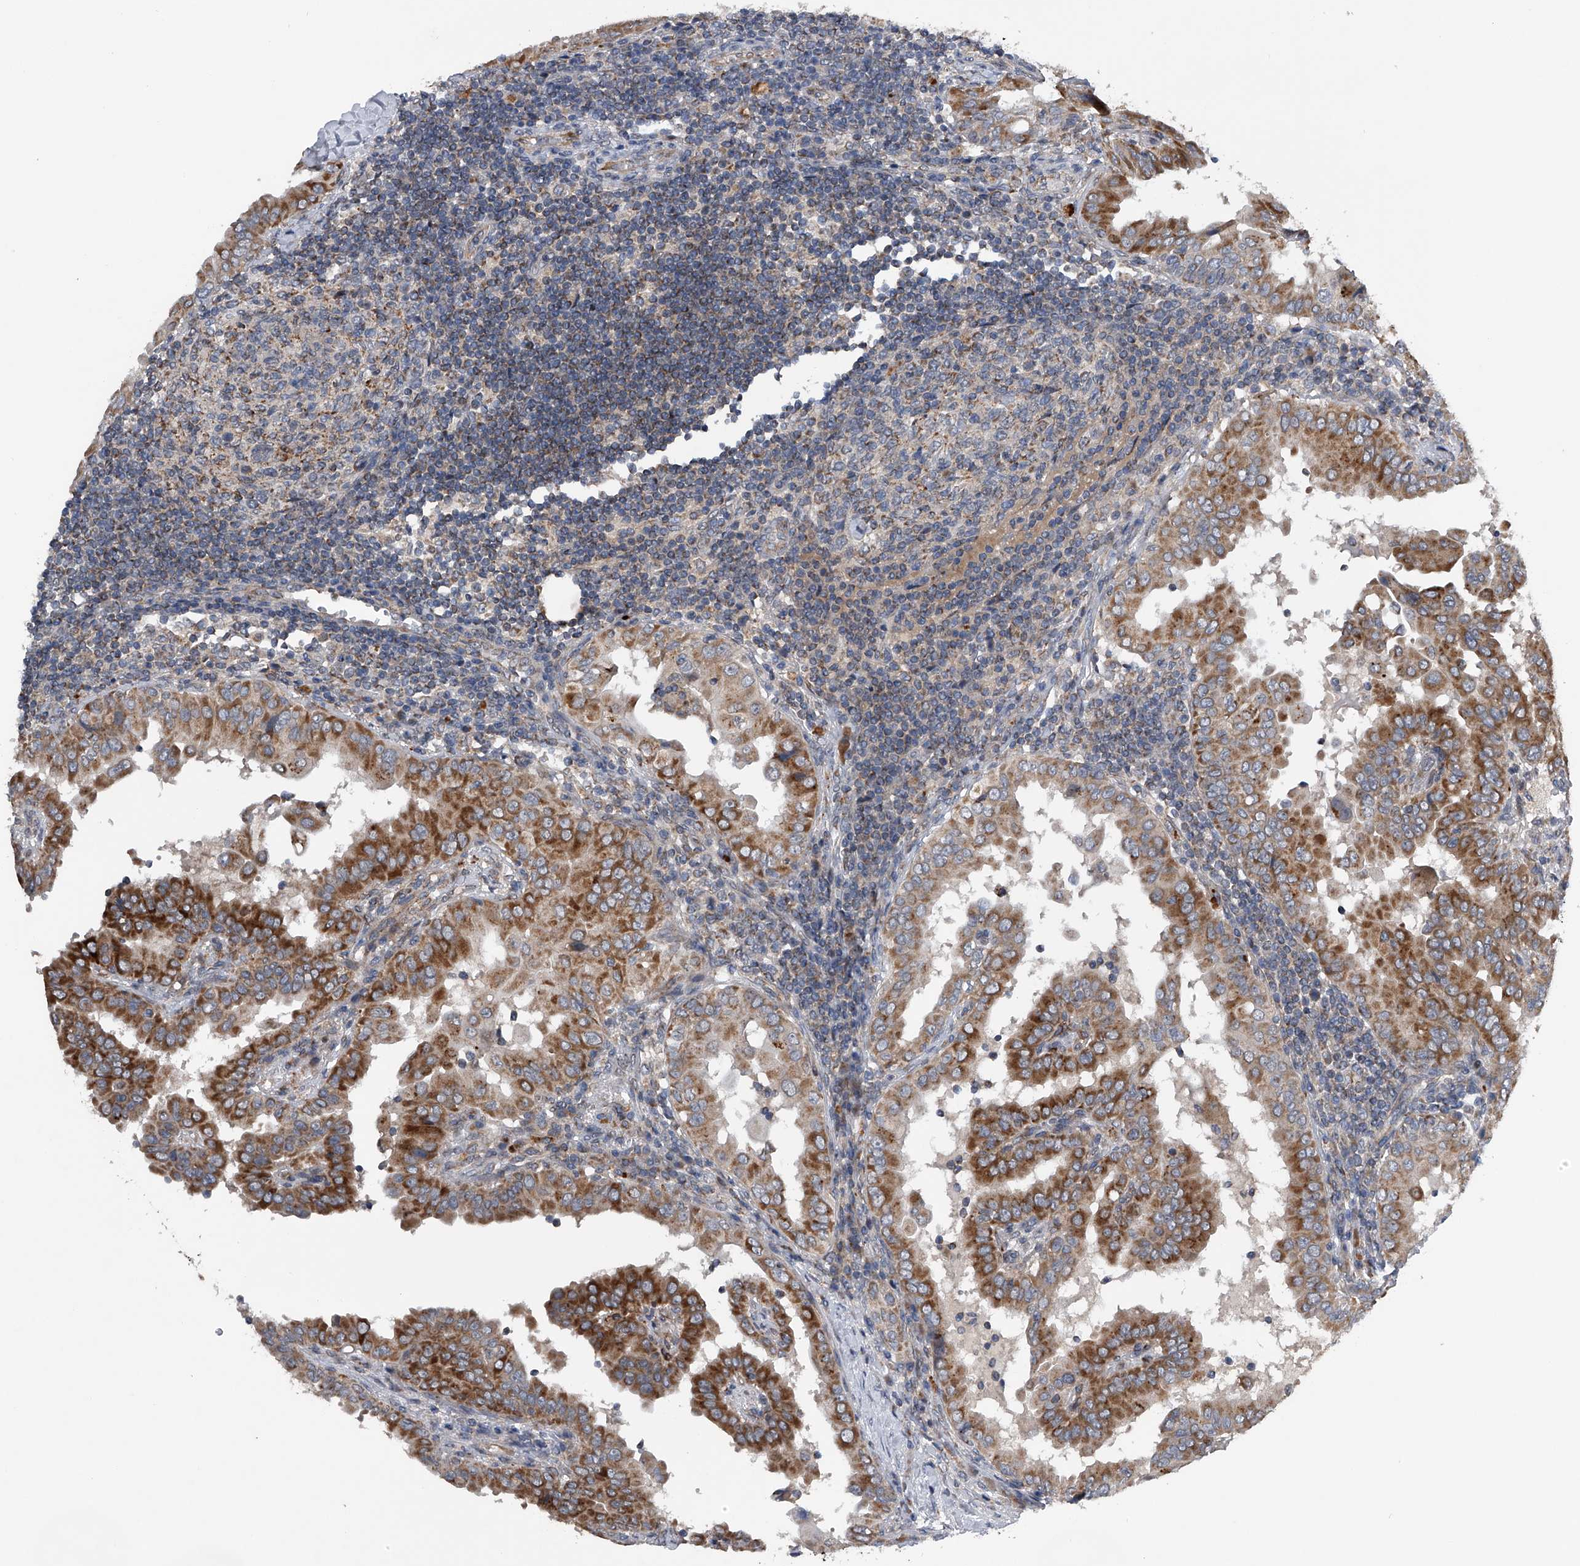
{"staining": {"intensity": "strong", "quantity": ">75%", "location": "cytoplasmic/membranous"}, "tissue": "thyroid cancer", "cell_type": "Tumor cells", "image_type": "cancer", "snomed": [{"axis": "morphology", "description": "Papillary adenocarcinoma, NOS"}, {"axis": "topography", "description": "Thyroid gland"}], "caption": "The image shows immunohistochemical staining of papillary adenocarcinoma (thyroid). There is strong cytoplasmic/membranous expression is identified in approximately >75% of tumor cells.", "gene": "LYRM4", "patient": {"sex": "male", "age": 33}}